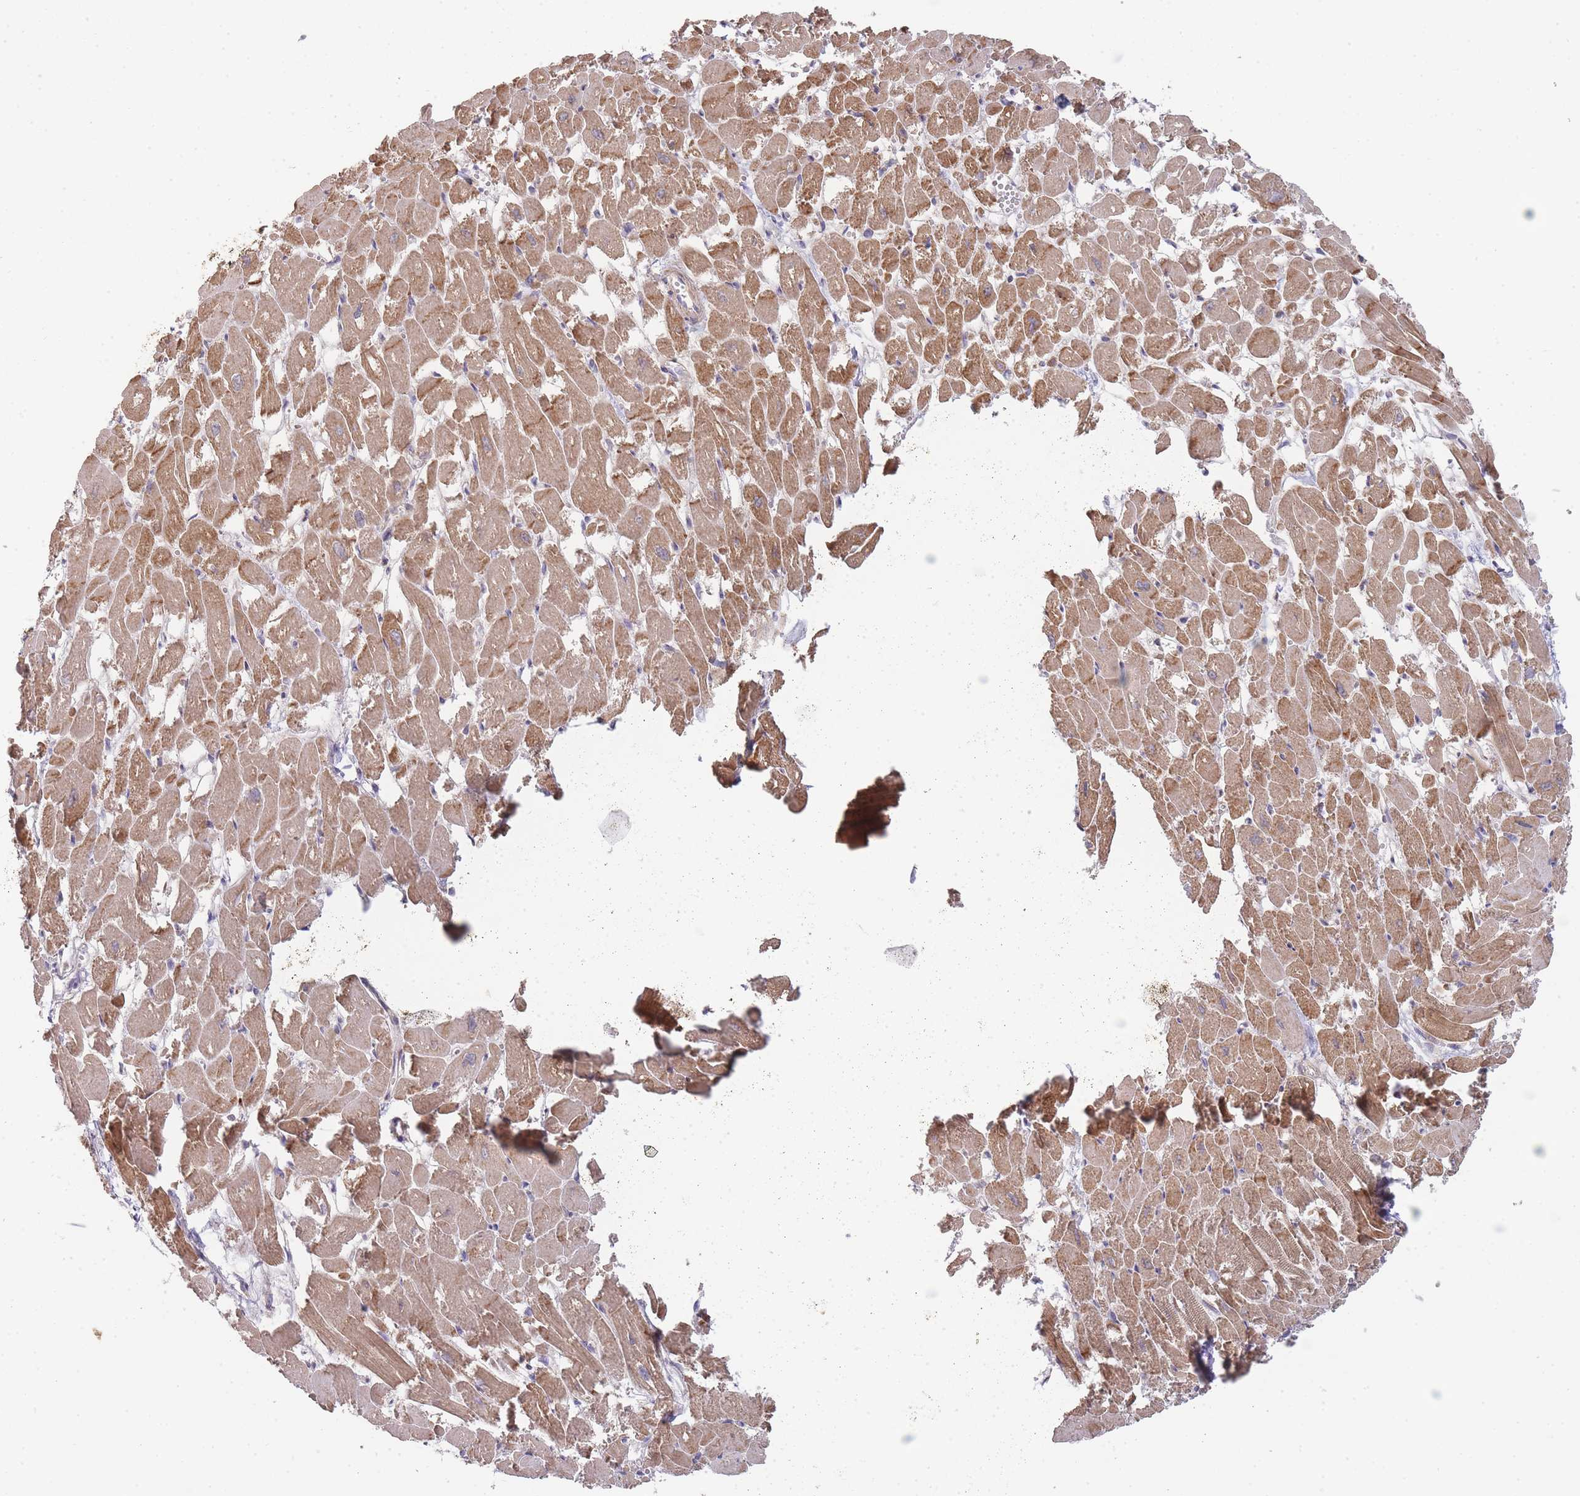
{"staining": {"intensity": "moderate", "quantity": ">75%", "location": "cytoplasmic/membranous"}, "tissue": "heart muscle", "cell_type": "Cardiomyocytes", "image_type": "normal", "snomed": [{"axis": "morphology", "description": "Normal tissue, NOS"}, {"axis": "topography", "description": "Heart"}], "caption": "Brown immunohistochemical staining in benign heart muscle shows moderate cytoplasmic/membranous staining in approximately >75% of cardiomyocytes.", "gene": "TRIM26", "patient": {"sex": "male", "age": 54}}